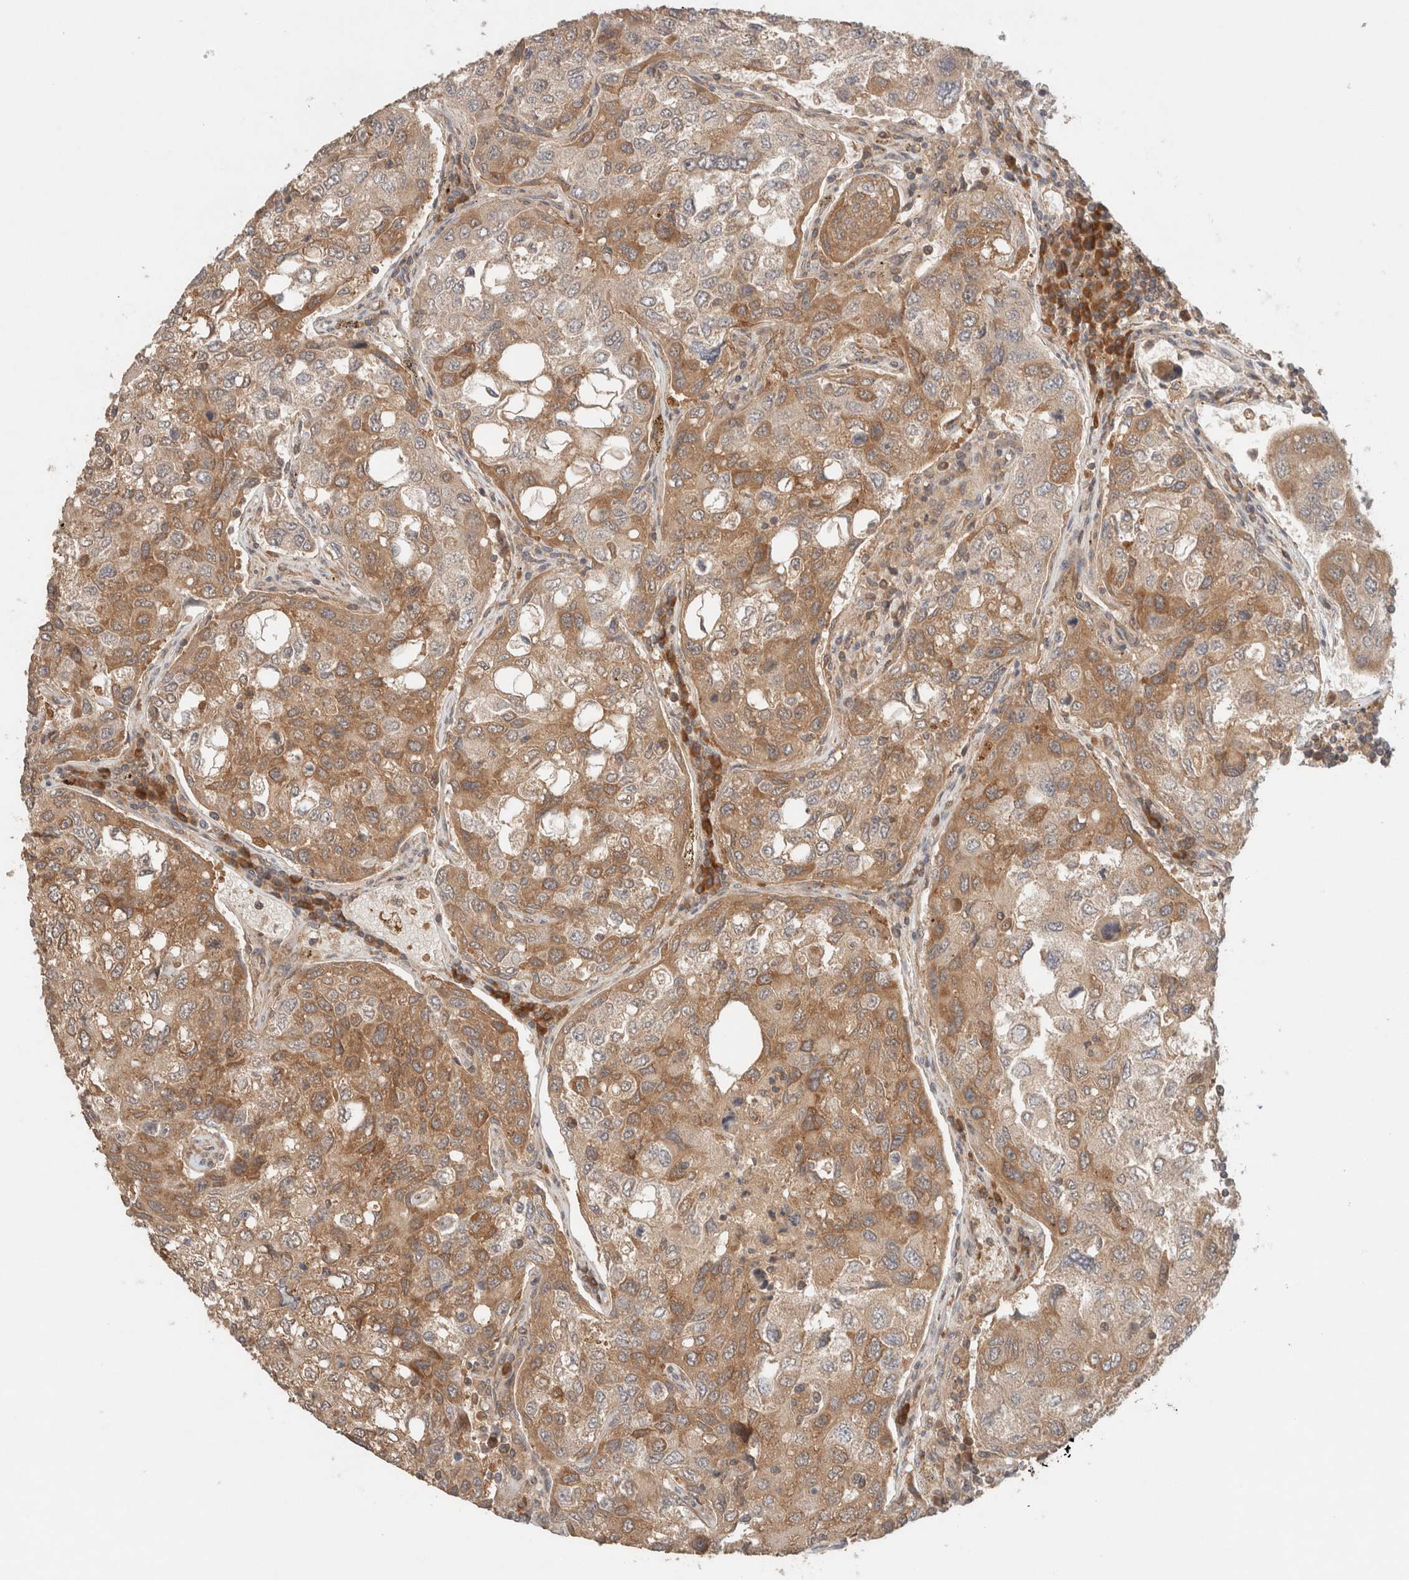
{"staining": {"intensity": "moderate", "quantity": ">75%", "location": "cytoplasmic/membranous"}, "tissue": "urothelial cancer", "cell_type": "Tumor cells", "image_type": "cancer", "snomed": [{"axis": "morphology", "description": "Urothelial carcinoma, High grade"}, {"axis": "topography", "description": "Lymph node"}, {"axis": "topography", "description": "Urinary bladder"}], "caption": "IHC of urothelial cancer demonstrates medium levels of moderate cytoplasmic/membranous staining in approximately >75% of tumor cells.", "gene": "ARFGEF2", "patient": {"sex": "male", "age": 51}}